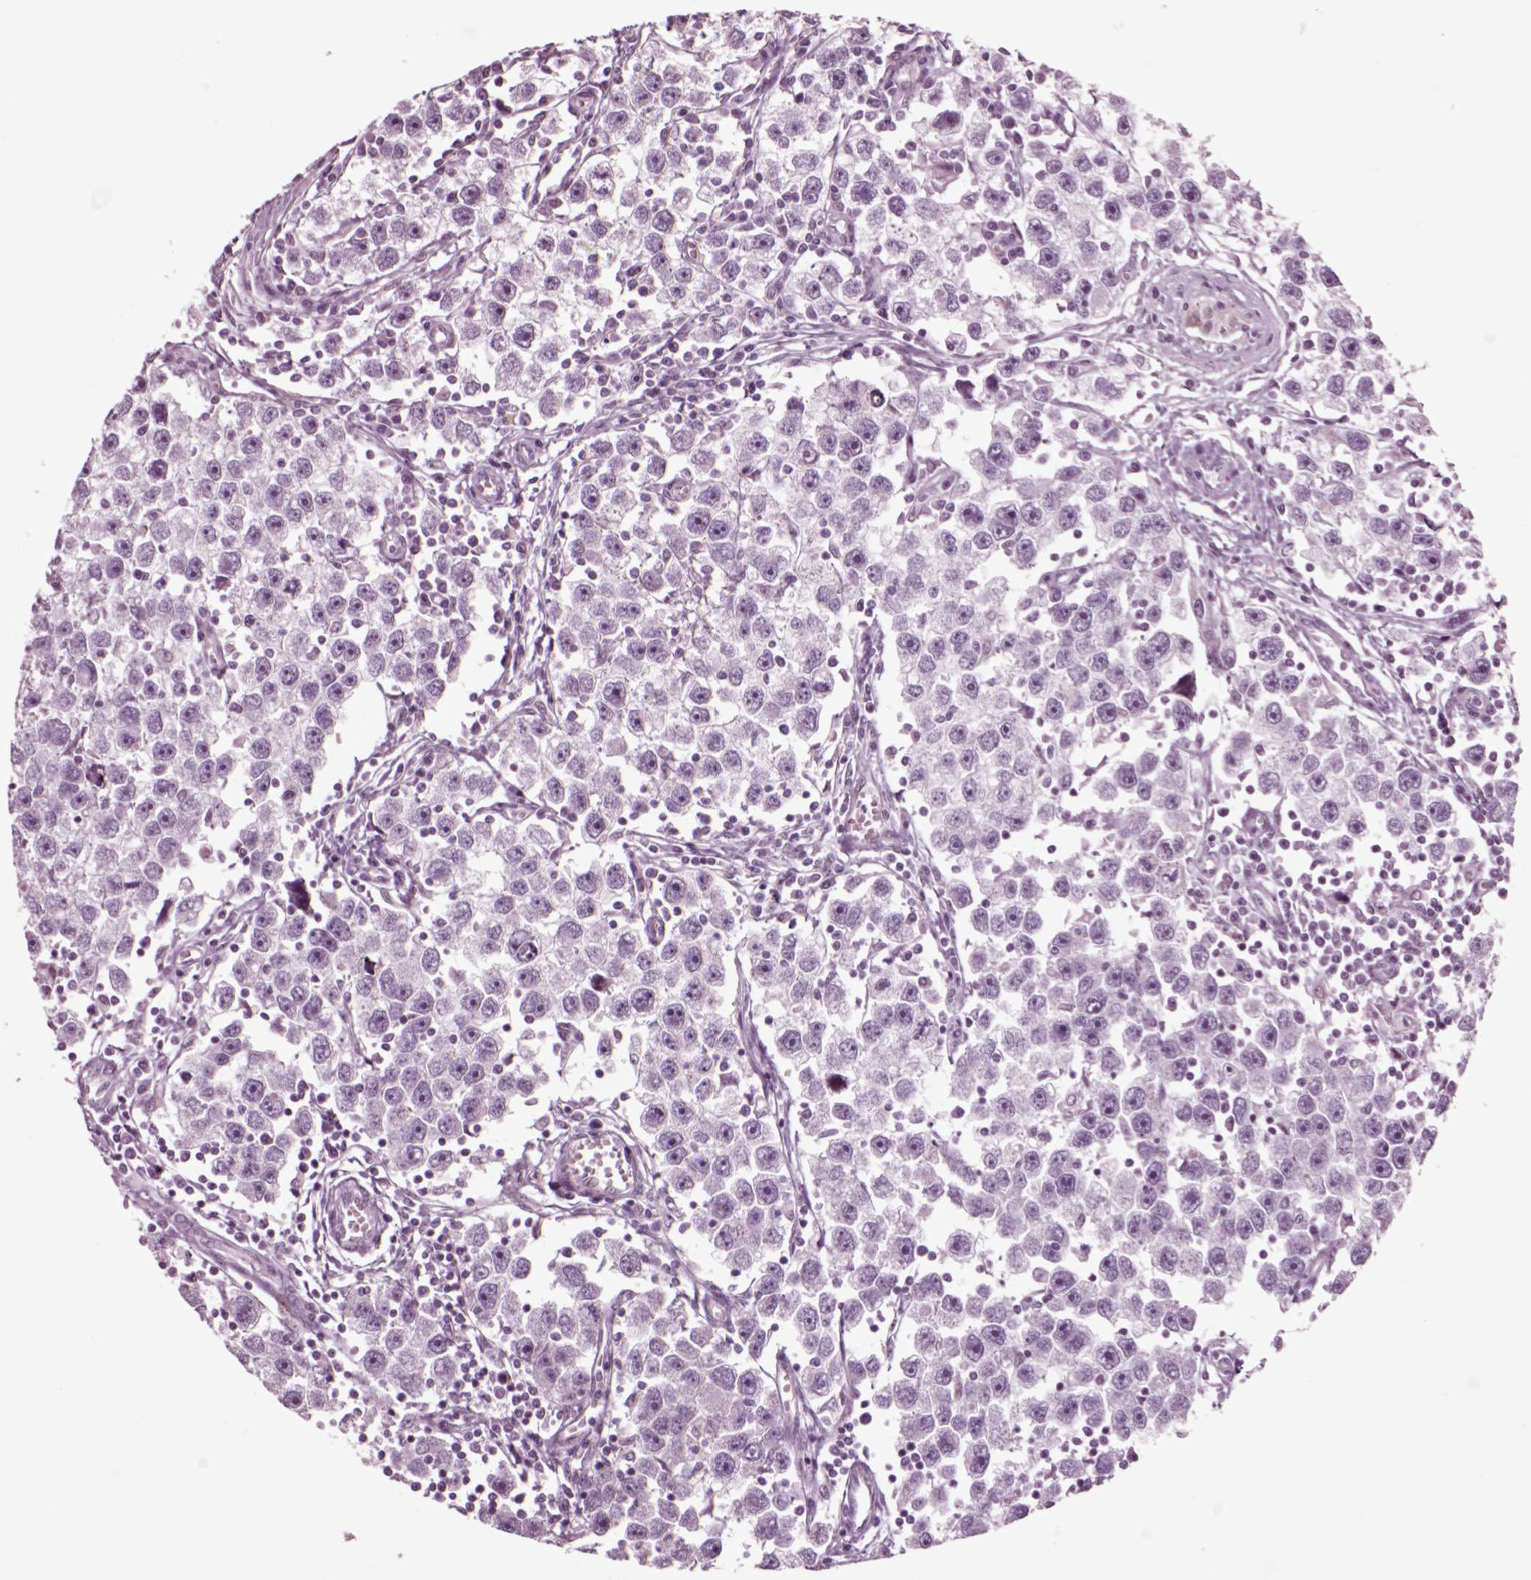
{"staining": {"intensity": "negative", "quantity": "none", "location": "none"}, "tissue": "testis cancer", "cell_type": "Tumor cells", "image_type": "cancer", "snomed": [{"axis": "morphology", "description": "Seminoma, NOS"}, {"axis": "topography", "description": "Testis"}], "caption": "The micrograph reveals no significant expression in tumor cells of testis cancer (seminoma).", "gene": "CHGB", "patient": {"sex": "male", "age": 30}}